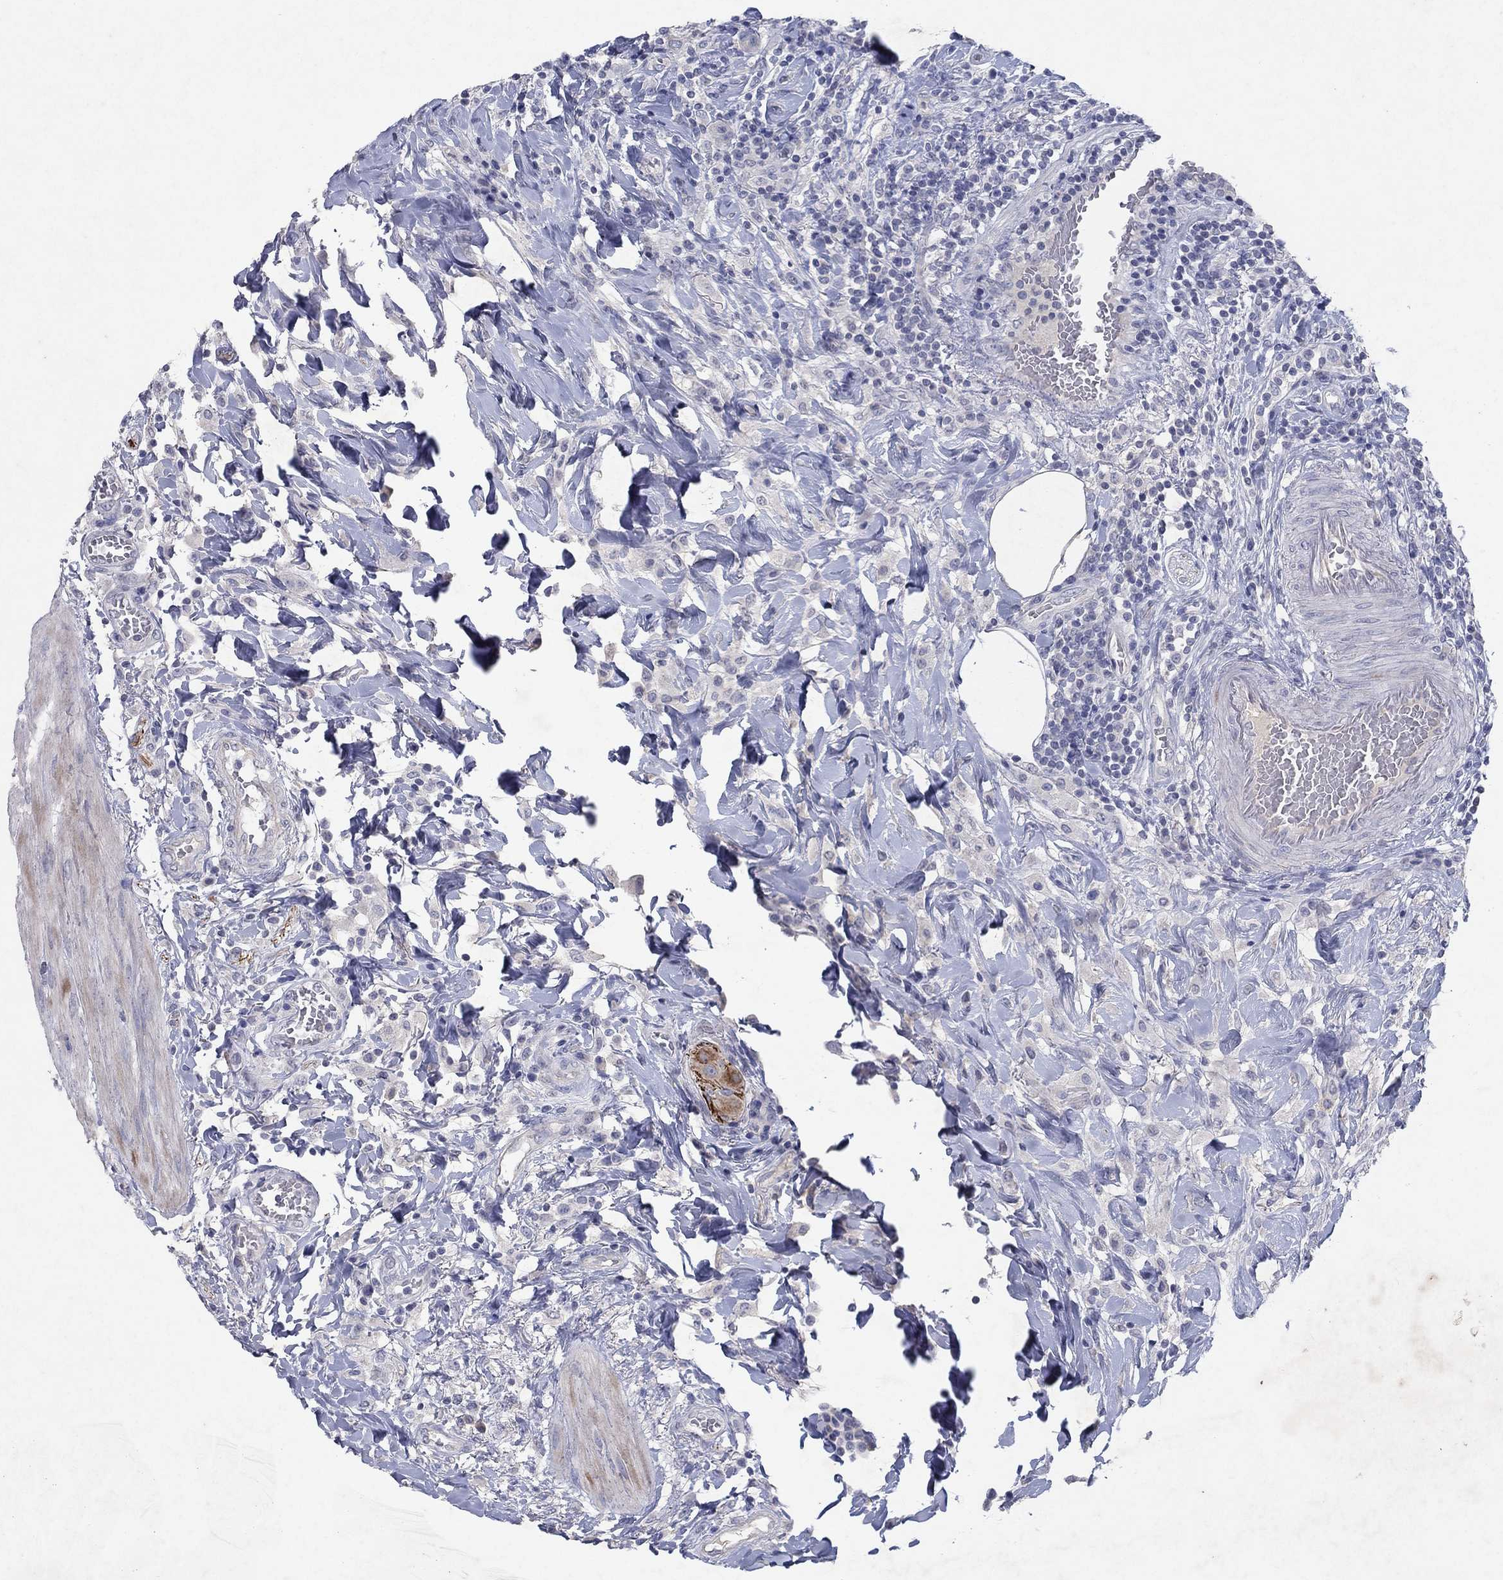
{"staining": {"intensity": "negative", "quantity": "none", "location": "none"}, "tissue": "colorectal cancer", "cell_type": "Tumor cells", "image_type": "cancer", "snomed": [{"axis": "morphology", "description": "Adenocarcinoma, NOS"}, {"axis": "topography", "description": "Colon"}], "caption": "IHC image of neoplastic tissue: human colorectal cancer stained with DAB (3,3'-diaminobenzidine) shows no significant protein positivity in tumor cells. (DAB immunohistochemistry (IHC) visualized using brightfield microscopy, high magnification).", "gene": "KRT40", "patient": {"sex": "female", "age": 69}}